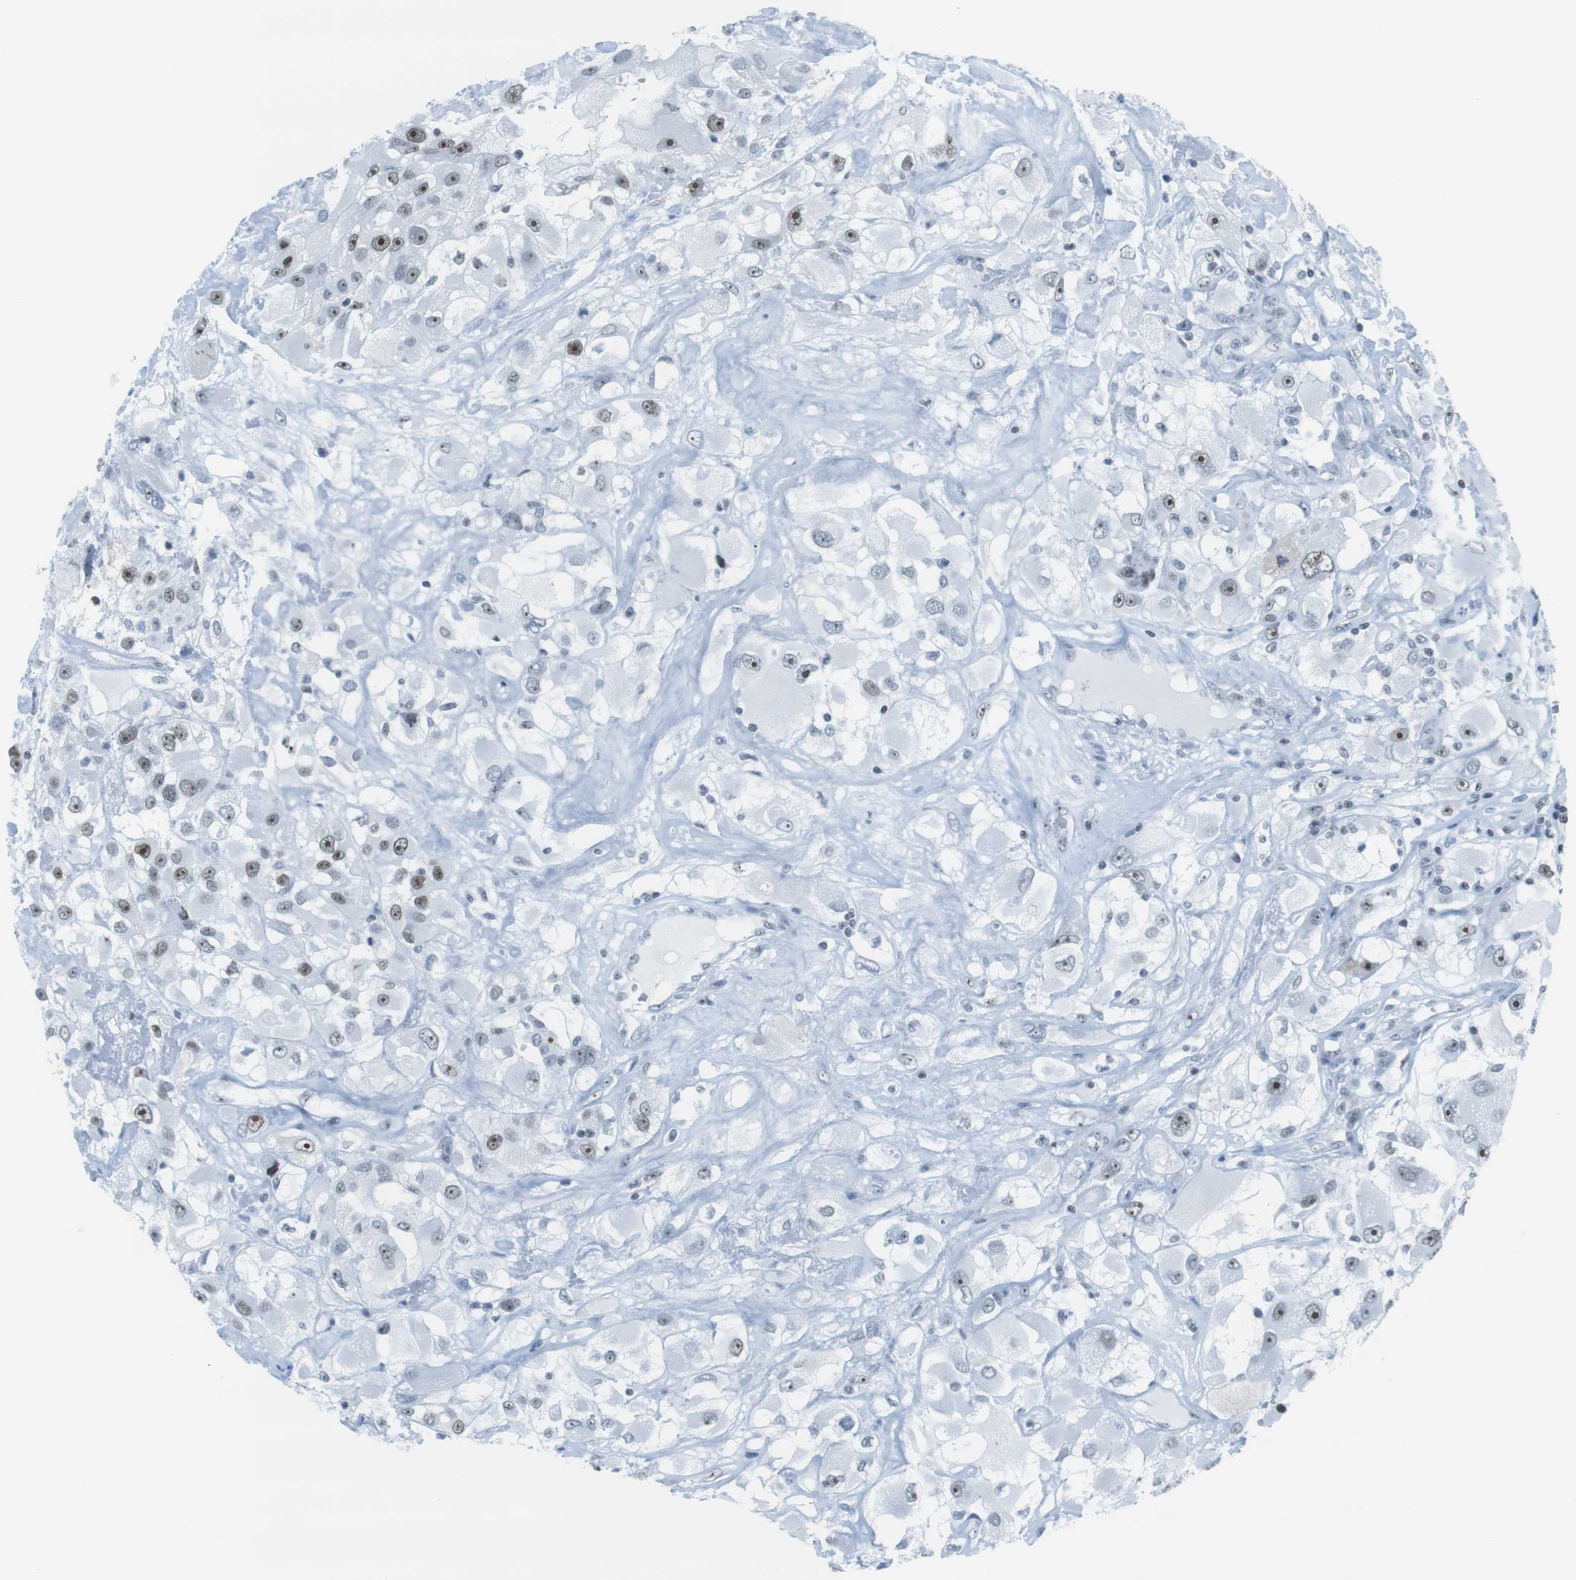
{"staining": {"intensity": "moderate", "quantity": ">75%", "location": "nuclear"}, "tissue": "renal cancer", "cell_type": "Tumor cells", "image_type": "cancer", "snomed": [{"axis": "morphology", "description": "Adenocarcinoma, NOS"}, {"axis": "topography", "description": "Kidney"}], "caption": "Renal cancer (adenocarcinoma) stained with DAB IHC shows medium levels of moderate nuclear positivity in about >75% of tumor cells.", "gene": "NIFK", "patient": {"sex": "female", "age": 52}}